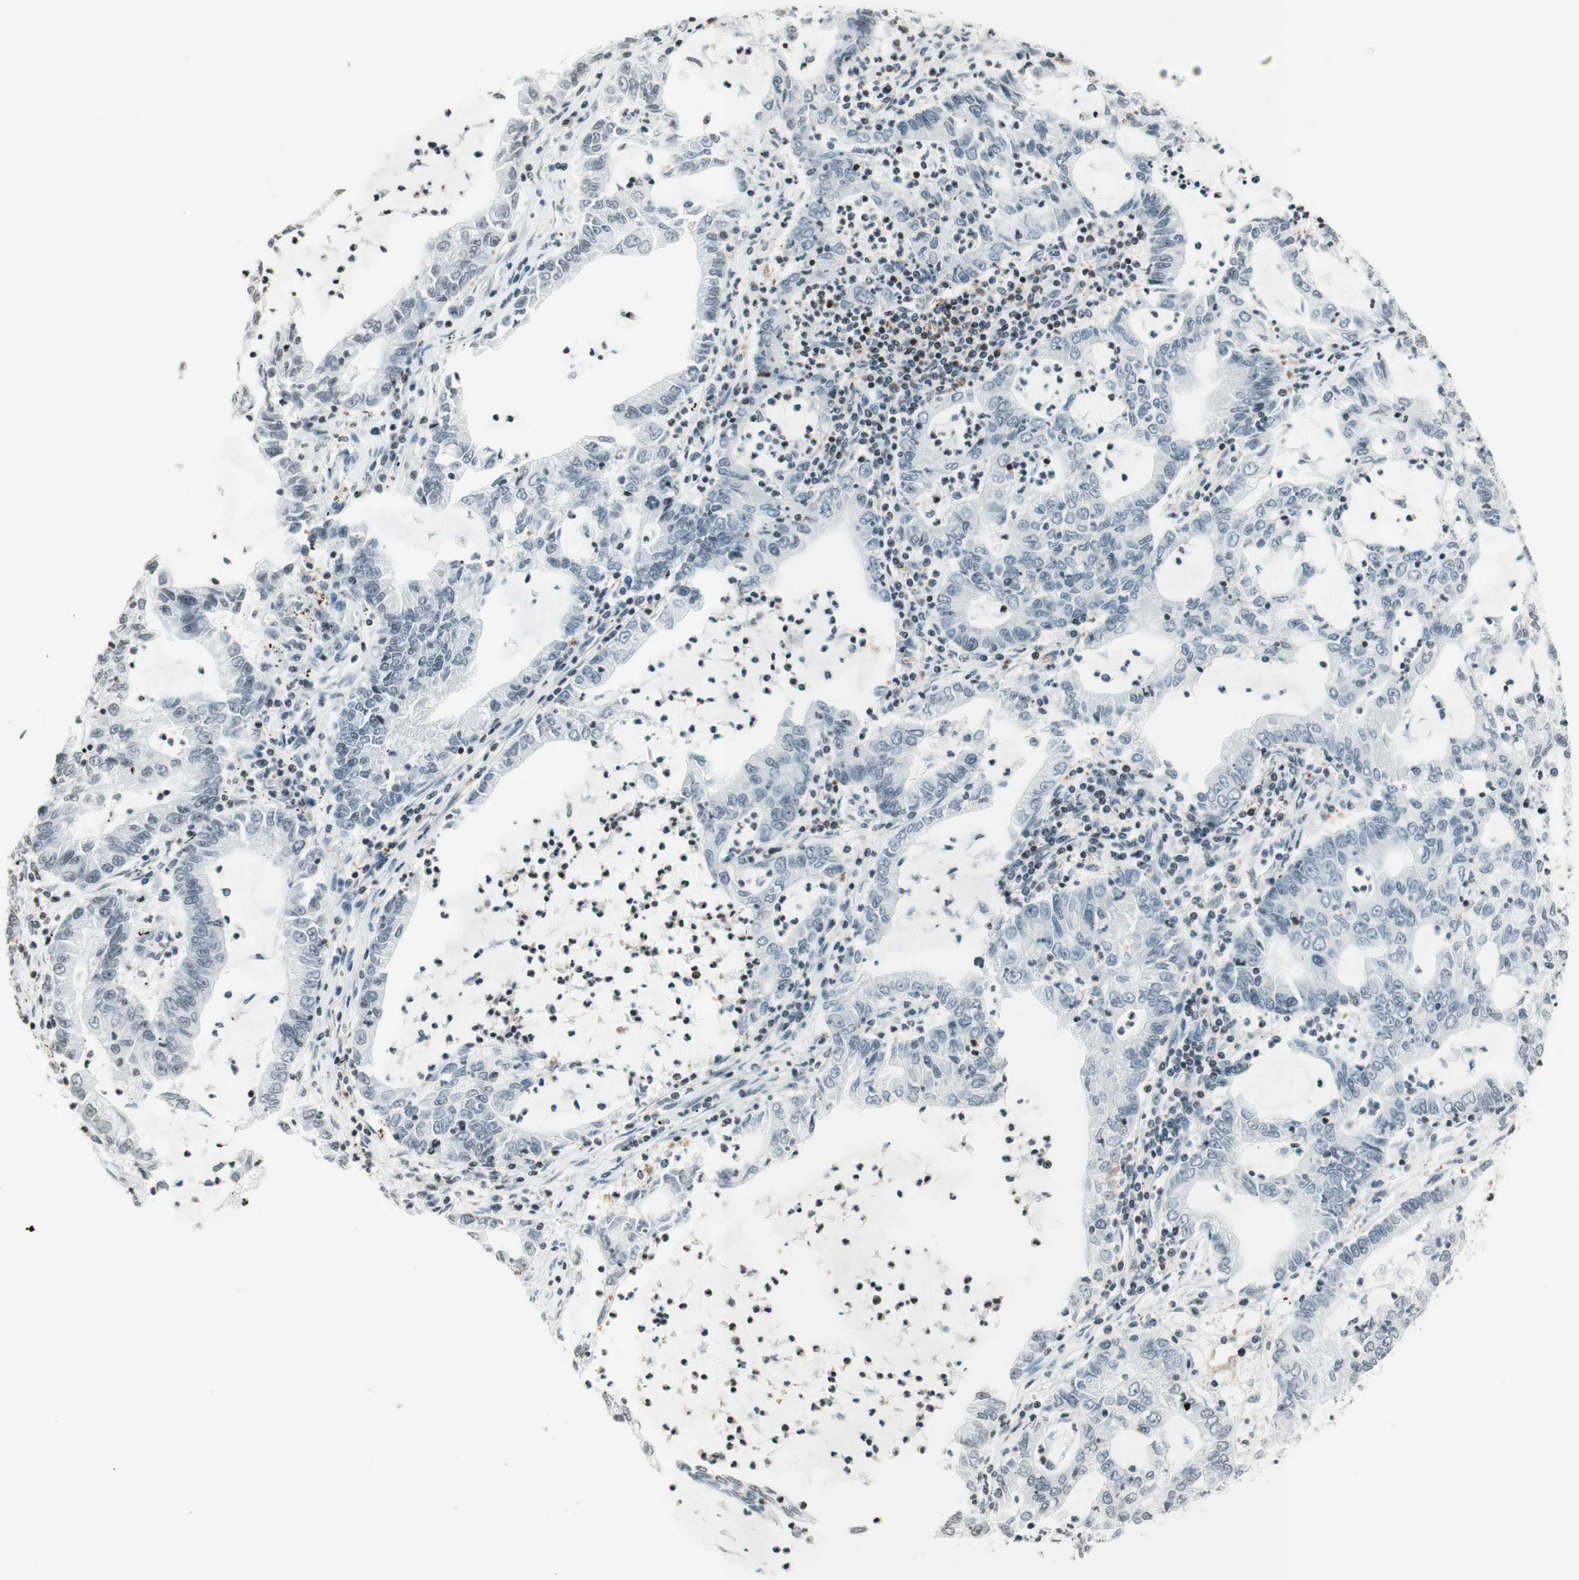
{"staining": {"intensity": "negative", "quantity": "none", "location": "none"}, "tissue": "lung cancer", "cell_type": "Tumor cells", "image_type": "cancer", "snomed": [{"axis": "morphology", "description": "Adenocarcinoma, NOS"}, {"axis": "topography", "description": "Lung"}], "caption": "High power microscopy histopathology image of an immunohistochemistry (IHC) image of lung cancer (adenocarcinoma), revealing no significant positivity in tumor cells.", "gene": "WIPF1", "patient": {"sex": "female", "age": 51}}